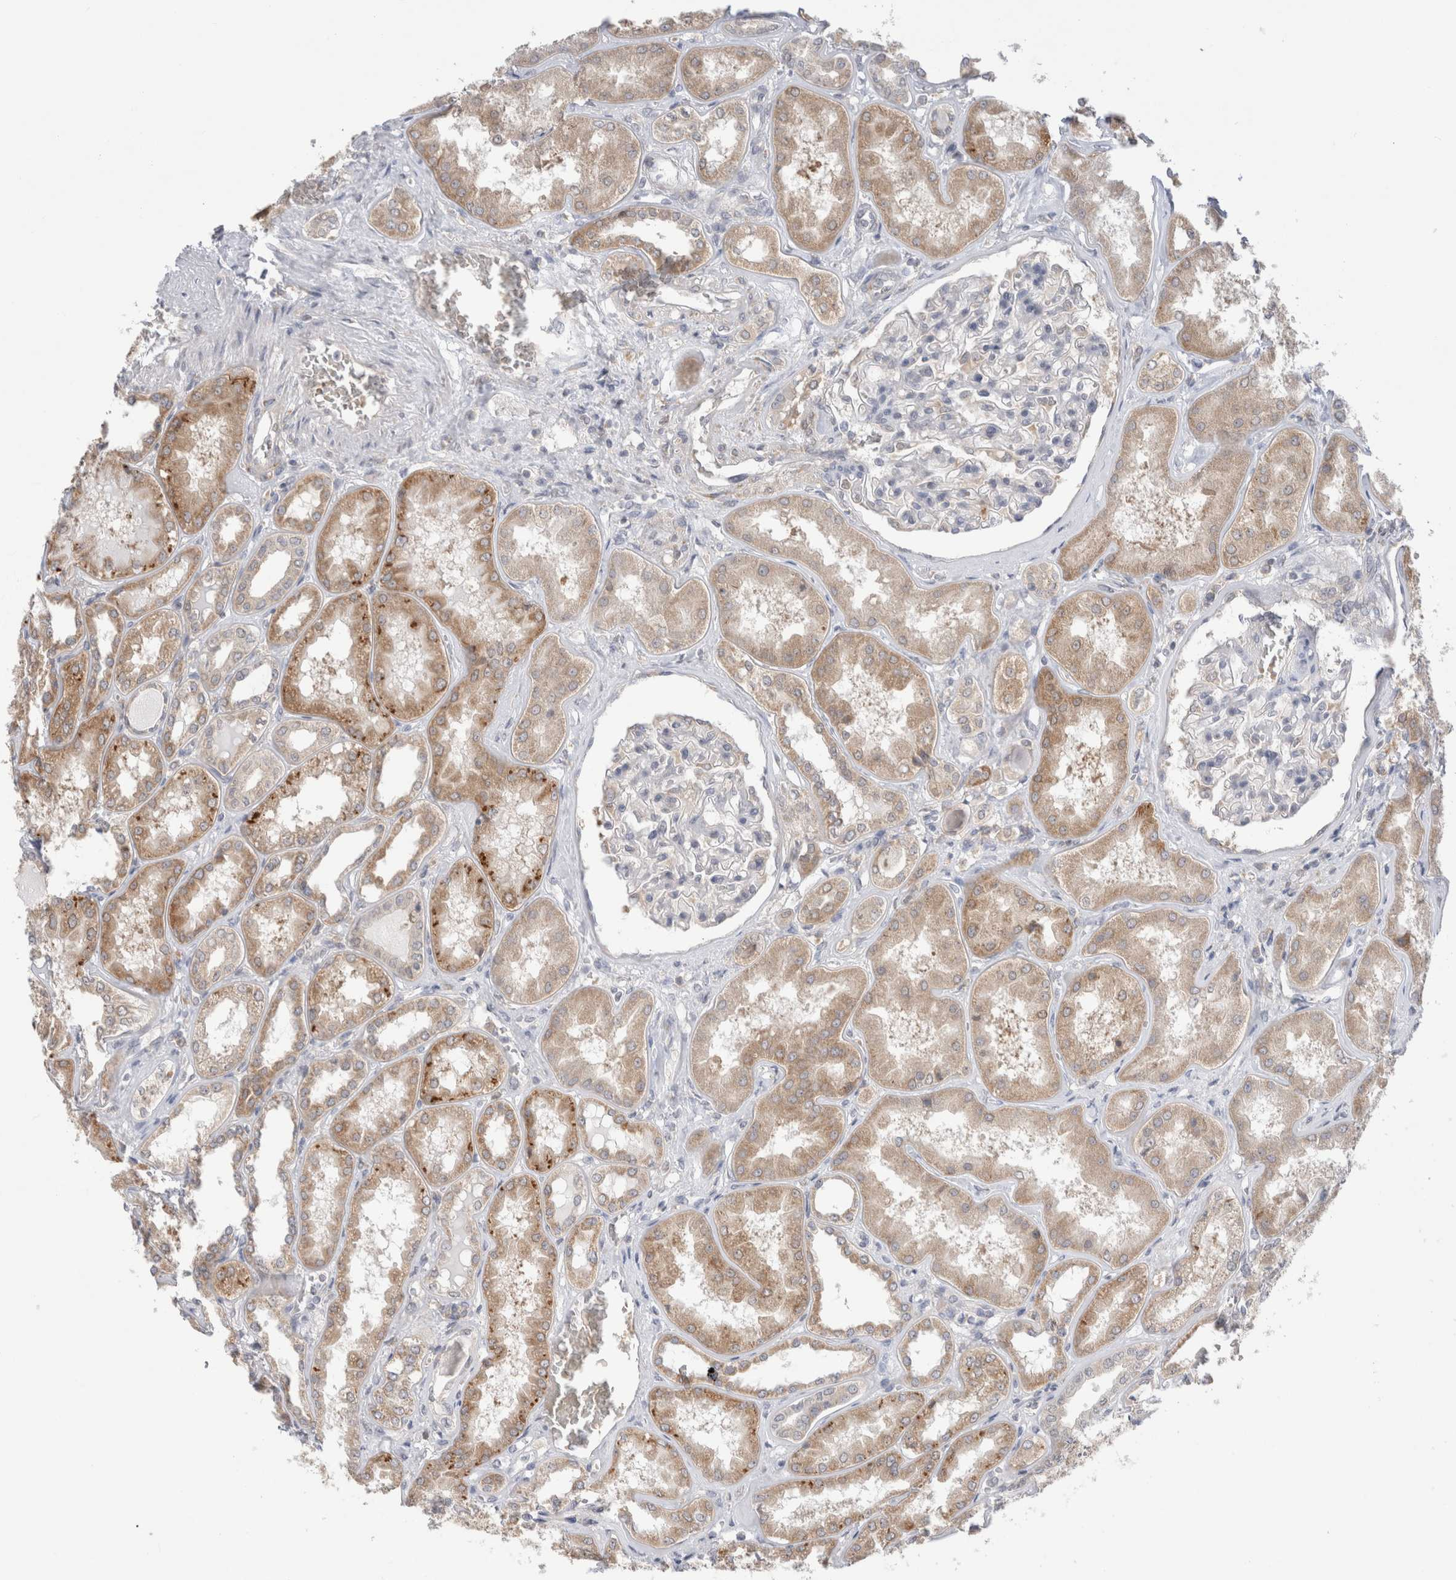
{"staining": {"intensity": "negative", "quantity": "none", "location": "none"}, "tissue": "kidney", "cell_type": "Cells in glomeruli", "image_type": "normal", "snomed": [{"axis": "morphology", "description": "Normal tissue, NOS"}, {"axis": "topography", "description": "Kidney"}], "caption": "Cells in glomeruli show no significant expression in benign kidney. (IHC, brightfield microscopy, high magnification).", "gene": "NDOR1", "patient": {"sex": "female", "age": 56}}